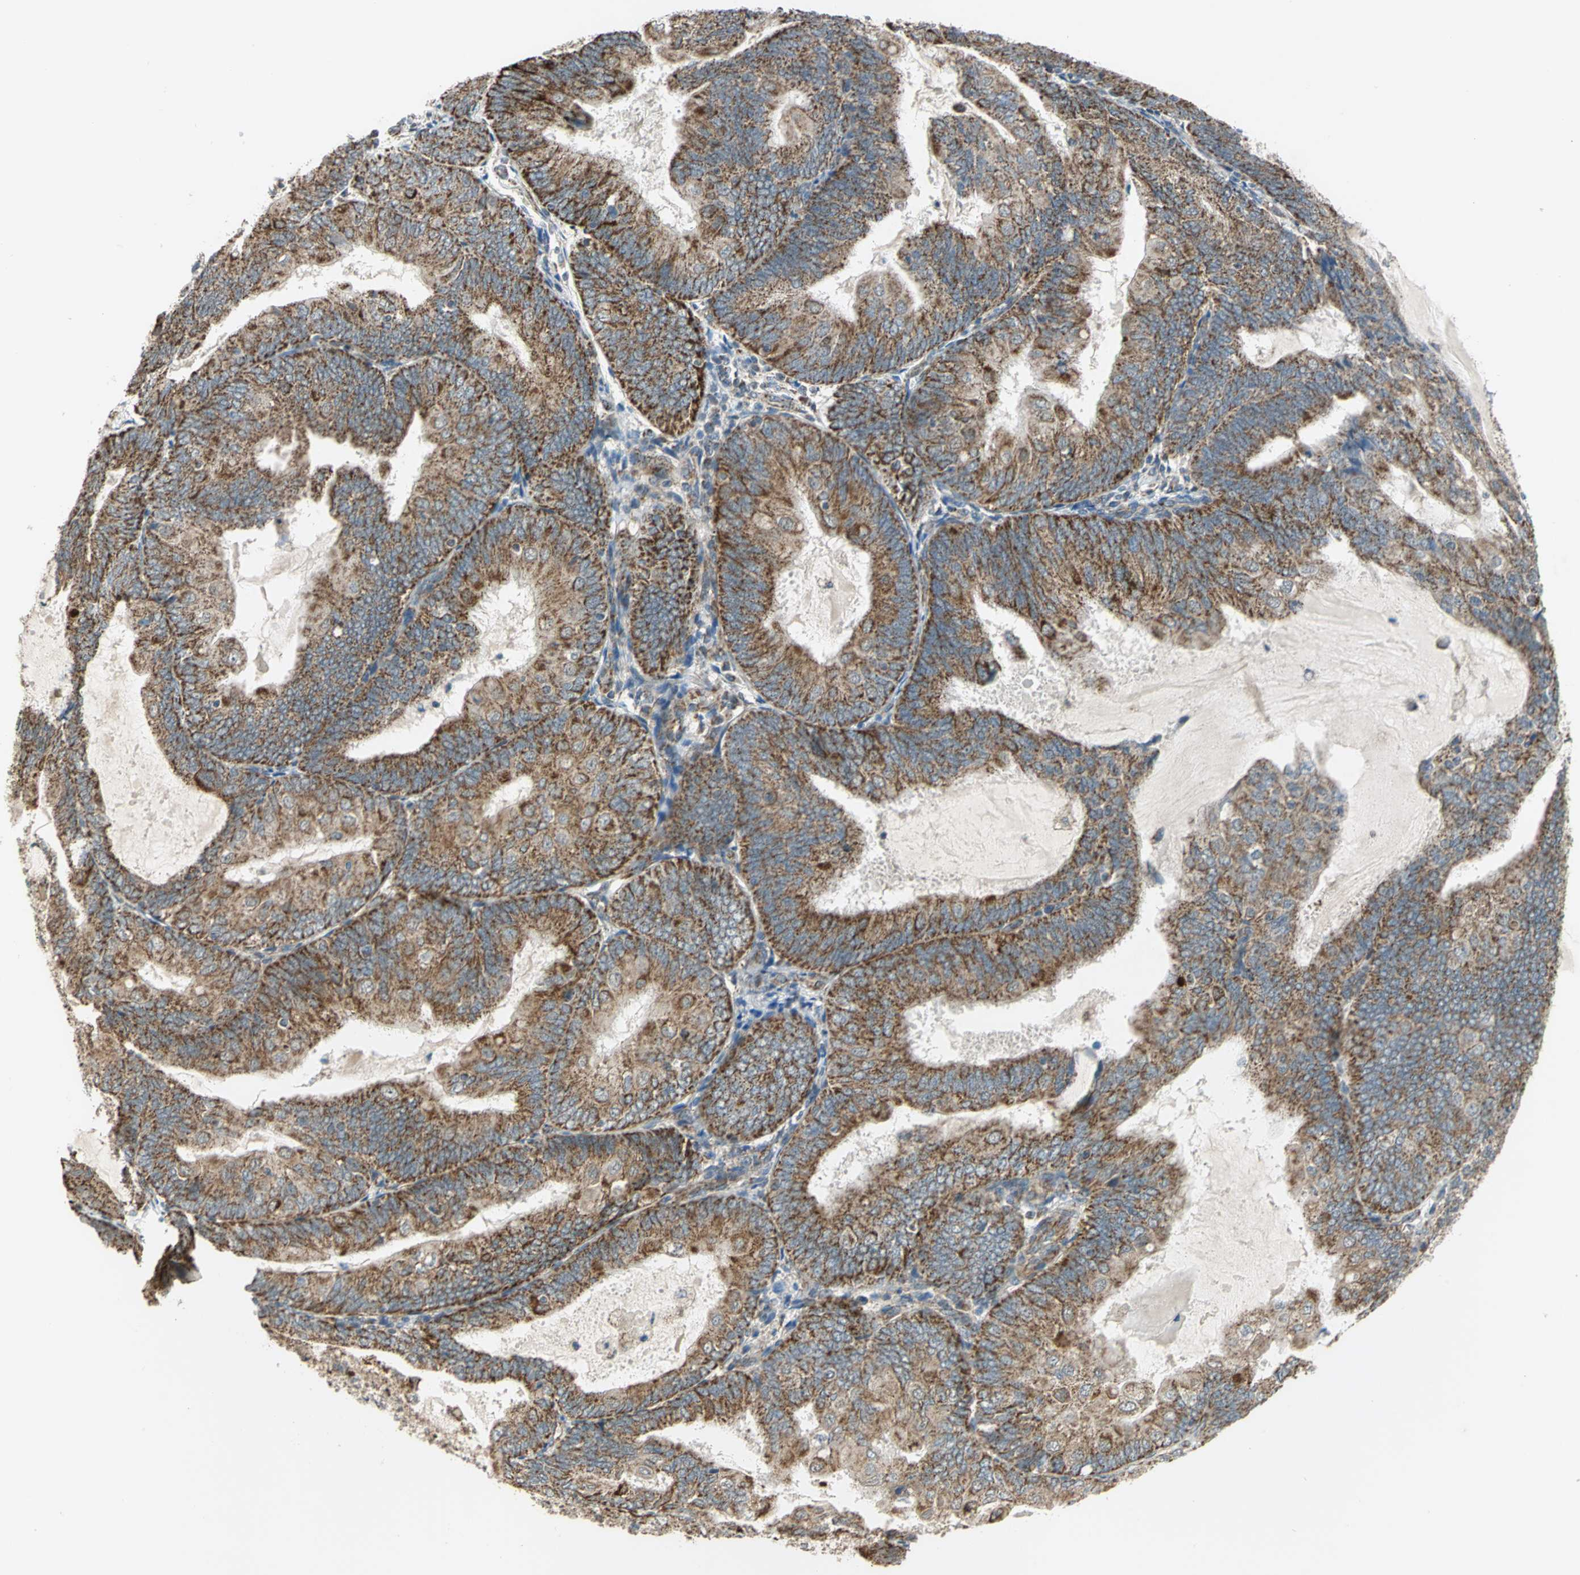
{"staining": {"intensity": "moderate", "quantity": ">75%", "location": "cytoplasmic/membranous"}, "tissue": "endometrial cancer", "cell_type": "Tumor cells", "image_type": "cancer", "snomed": [{"axis": "morphology", "description": "Adenocarcinoma, NOS"}, {"axis": "topography", "description": "Endometrium"}], "caption": "This histopathology image reveals endometrial cancer stained with IHC to label a protein in brown. The cytoplasmic/membranous of tumor cells show moderate positivity for the protein. Nuclei are counter-stained blue.", "gene": "MRPS22", "patient": {"sex": "female", "age": 81}}